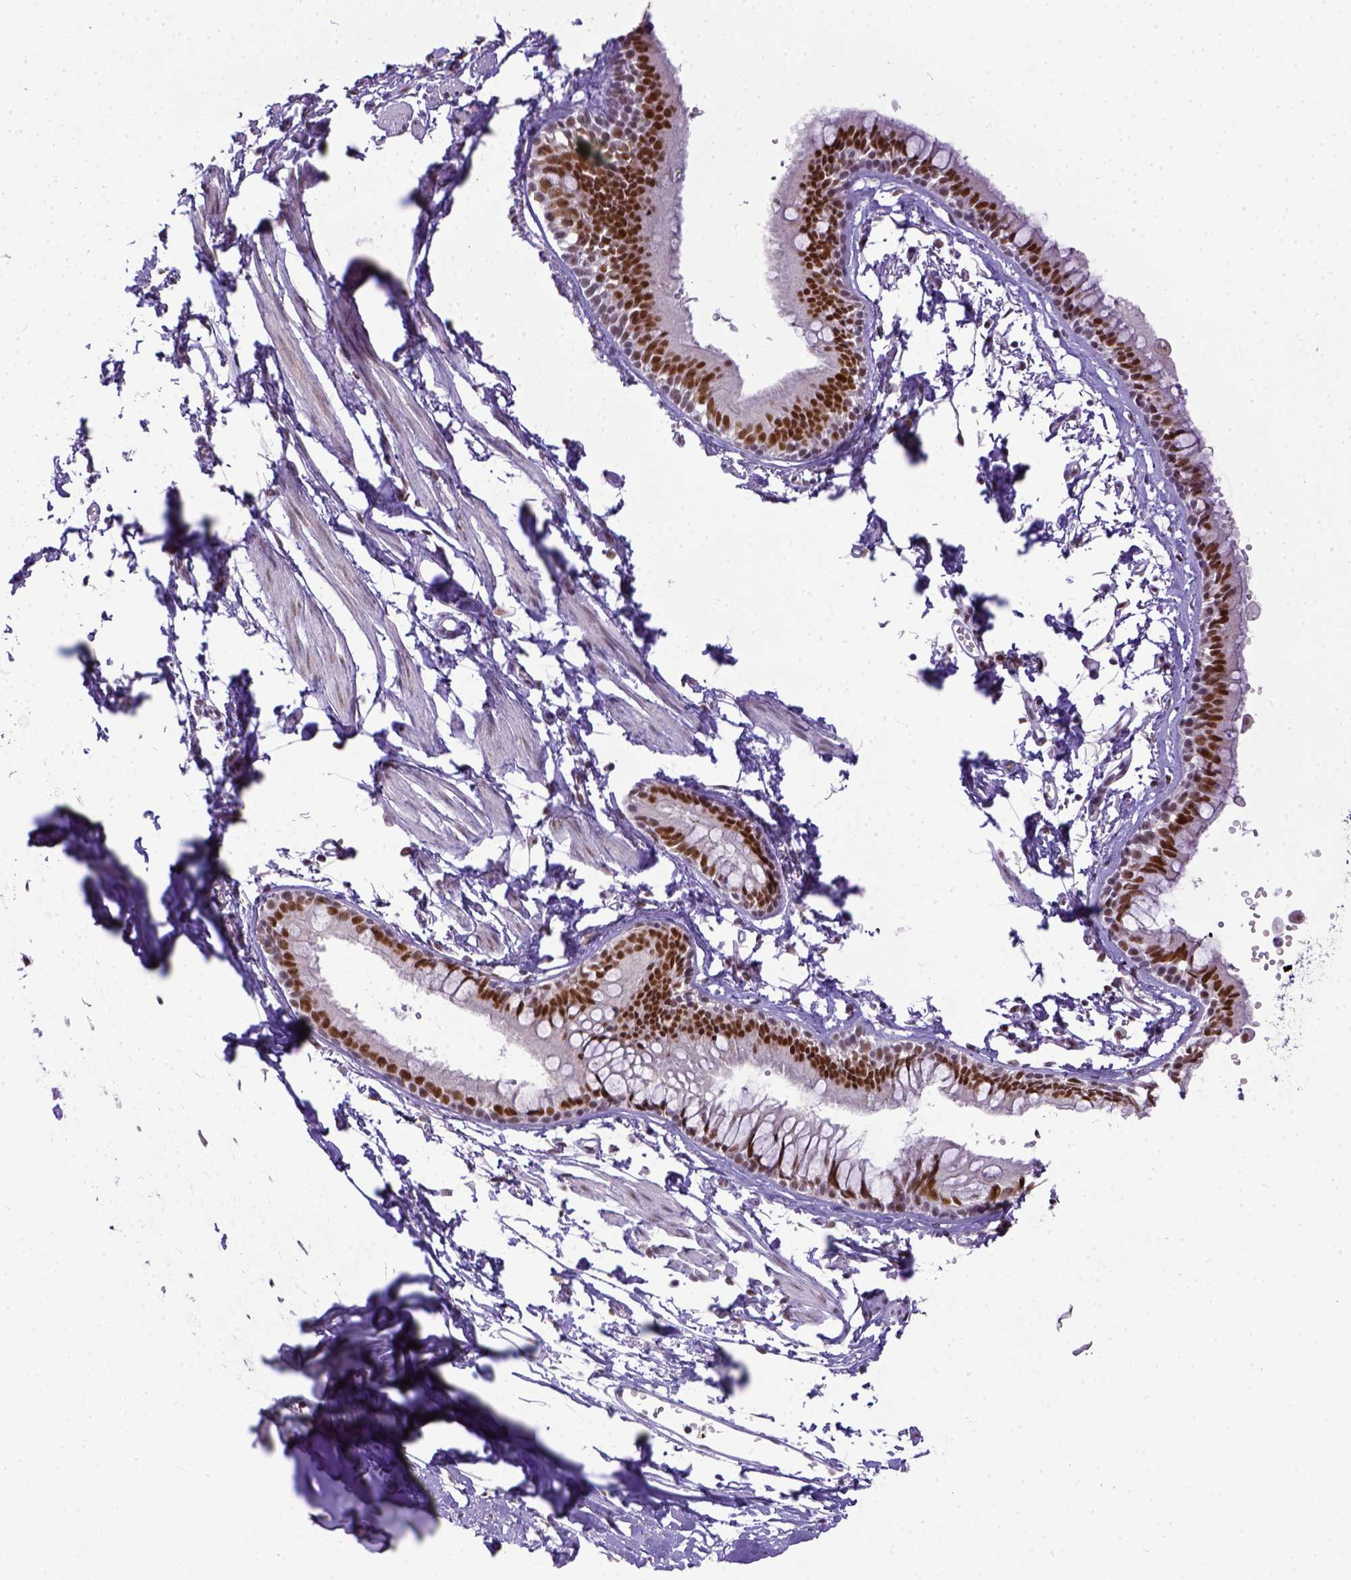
{"staining": {"intensity": "strong", "quantity": ">75%", "location": "nuclear"}, "tissue": "bronchus", "cell_type": "Respiratory epithelial cells", "image_type": "normal", "snomed": [{"axis": "morphology", "description": "Normal tissue, NOS"}, {"axis": "topography", "description": "Cartilage tissue"}, {"axis": "topography", "description": "Bronchus"}], "caption": "Immunohistochemistry of benign bronchus demonstrates high levels of strong nuclear expression in about >75% of respiratory epithelial cells. The staining was performed using DAB (3,3'-diaminobenzidine) to visualize the protein expression in brown, while the nuclei were stained in blue with hematoxylin (Magnification: 20x).", "gene": "ERCC1", "patient": {"sex": "female", "age": 59}}